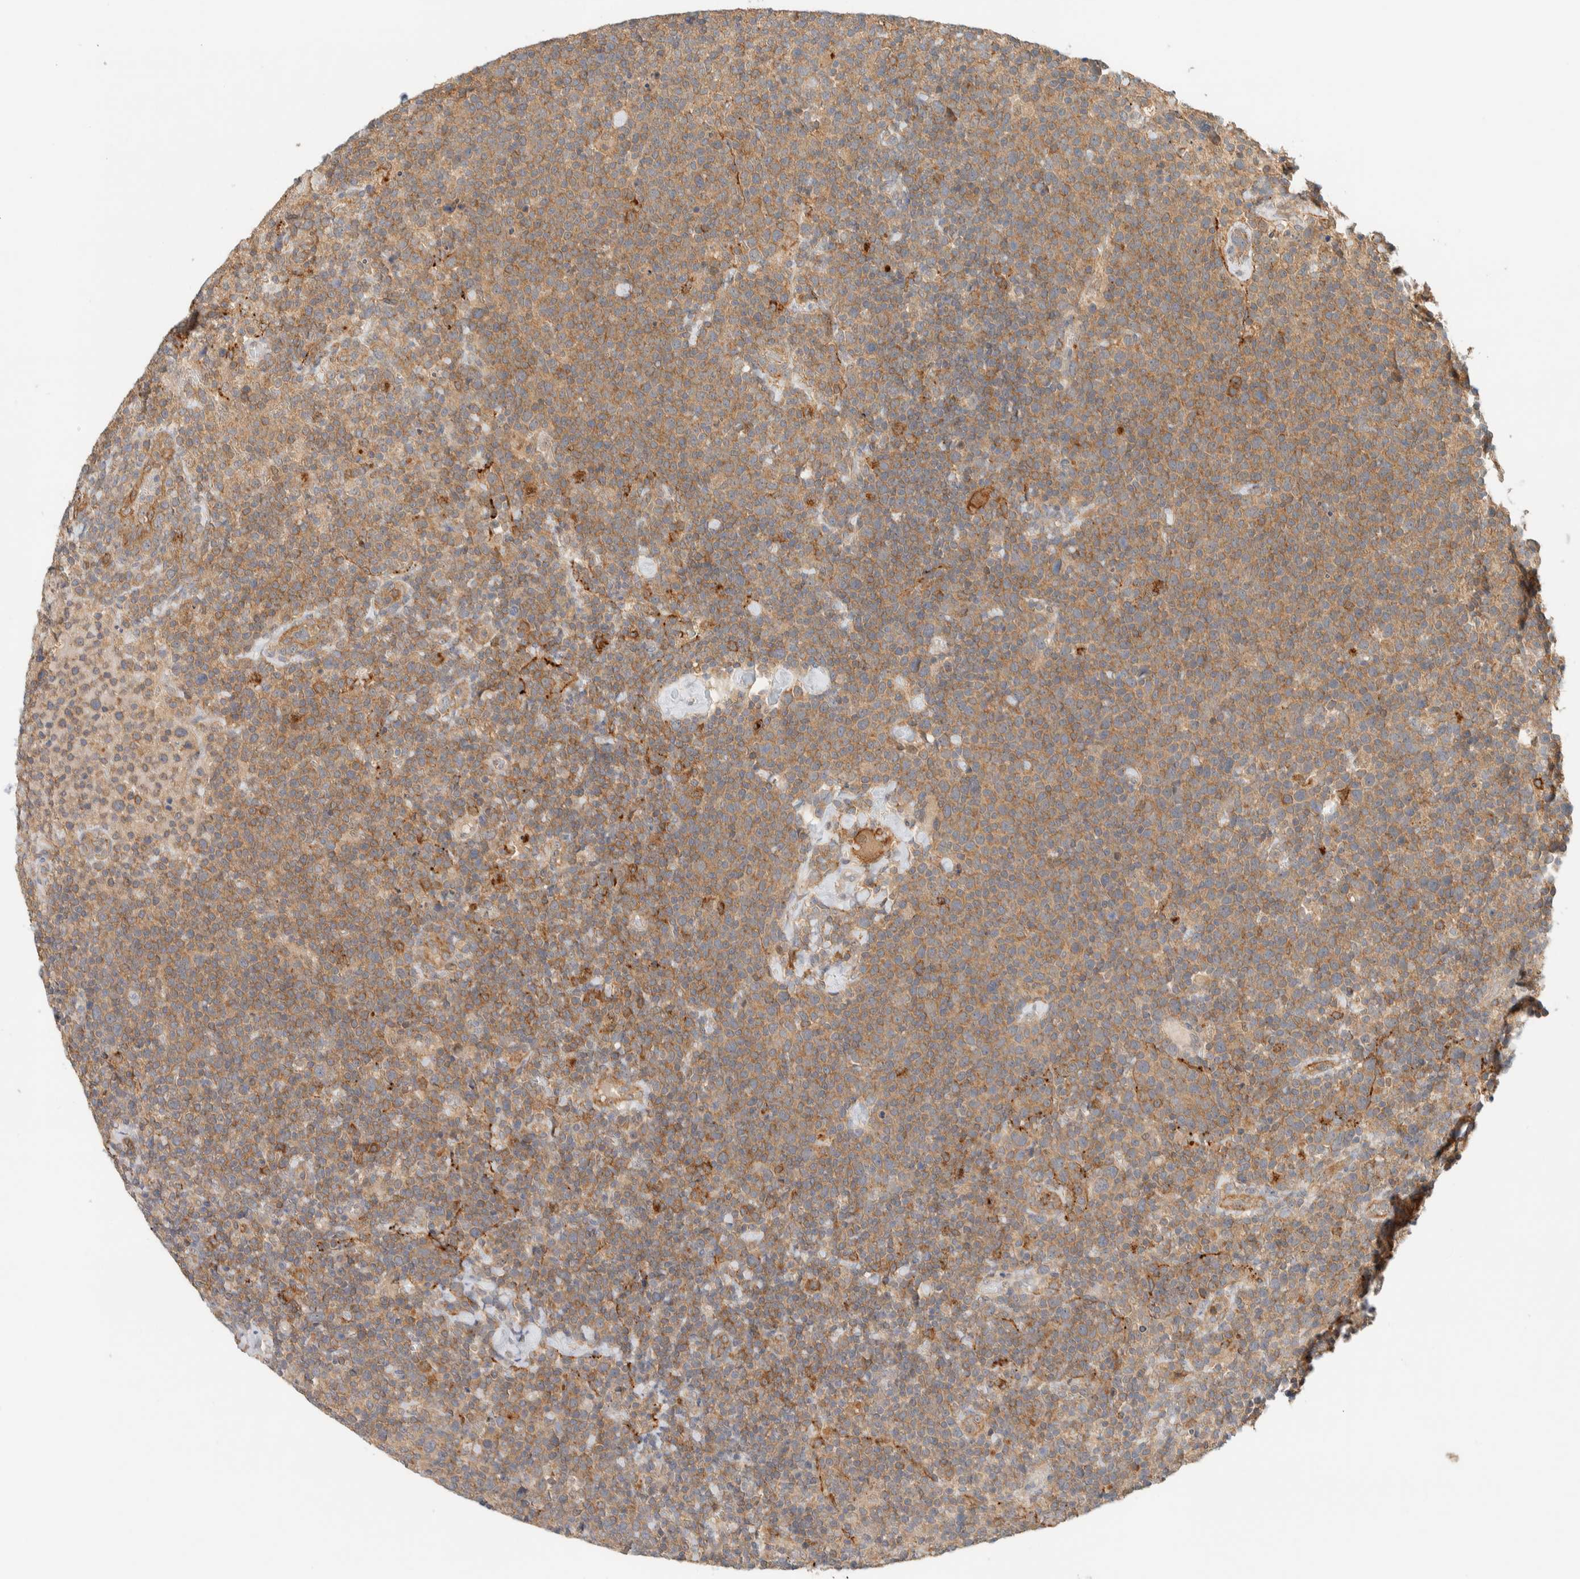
{"staining": {"intensity": "moderate", "quantity": ">75%", "location": "cytoplasmic/membranous"}, "tissue": "lymphoma", "cell_type": "Tumor cells", "image_type": "cancer", "snomed": [{"axis": "morphology", "description": "Malignant lymphoma, non-Hodgkin's type, High grade"}, {"axis": "topography", "description": "Lymph node"}], "caption": "IHC micrograph of human lymphoma stained for a protein (brown), which displays medium levels of moderate cytoplasmic/membranous expression in approximately >75% of tumor cells.", "gene": "RAB11FIP1", "patient": {"sex": "male", "age": 61}}